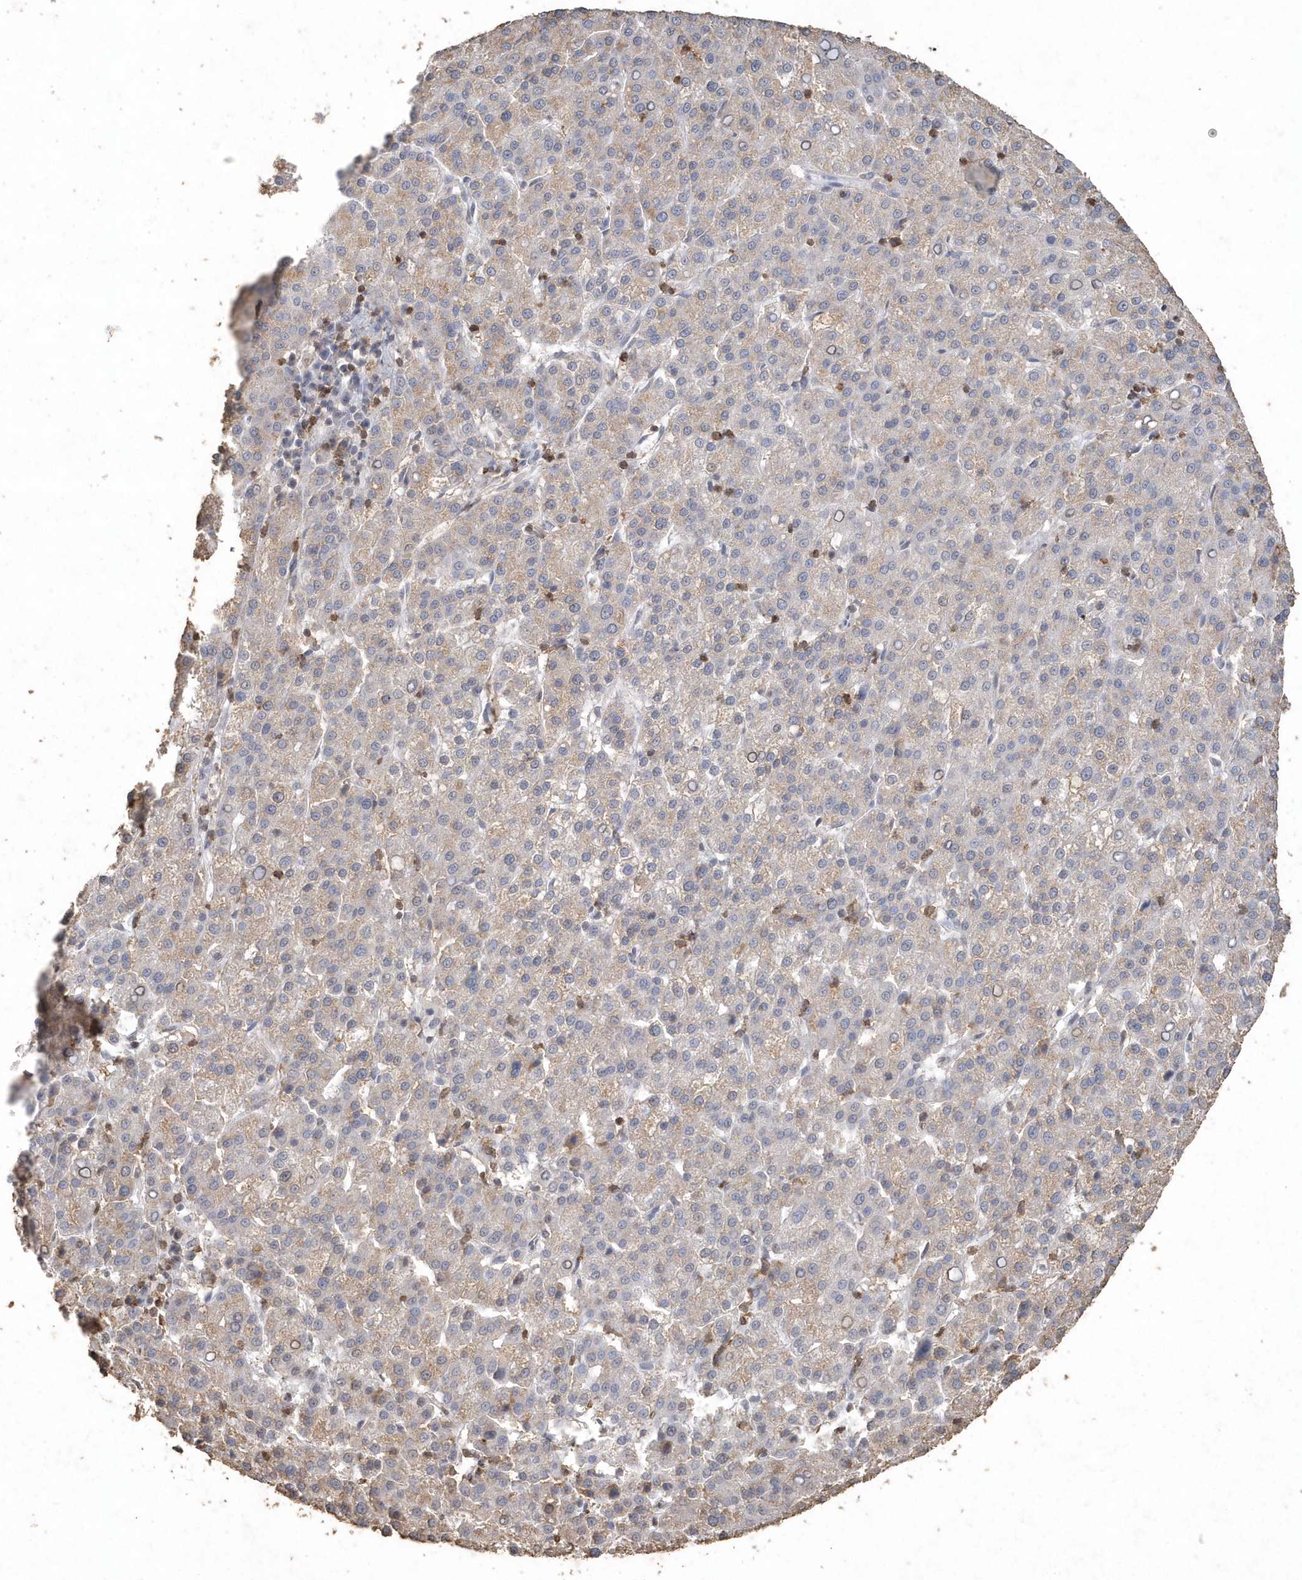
{"staining": {"intensity": "weak", "quantity": "<25%", "location": "cytoplasmic/membranous"}, "tissue": "liver cancer", "cell_type": "Tumor cells", "image_type": "cancer", "snomed": [{"axis": "morphology", "description": "Carcinoma, Hepatocellular, NOS"}, {"axis": "topography", "description": "Liver"}], "caption": "IHC histopathology image of neoplastic tissue: liver cancer stained with DAB (3,3'-diaminobenzidine) displays no significant protein staining in tumor cells.", "gene": "PDCD1", "patient": {"sex": "female", "age": 58}}